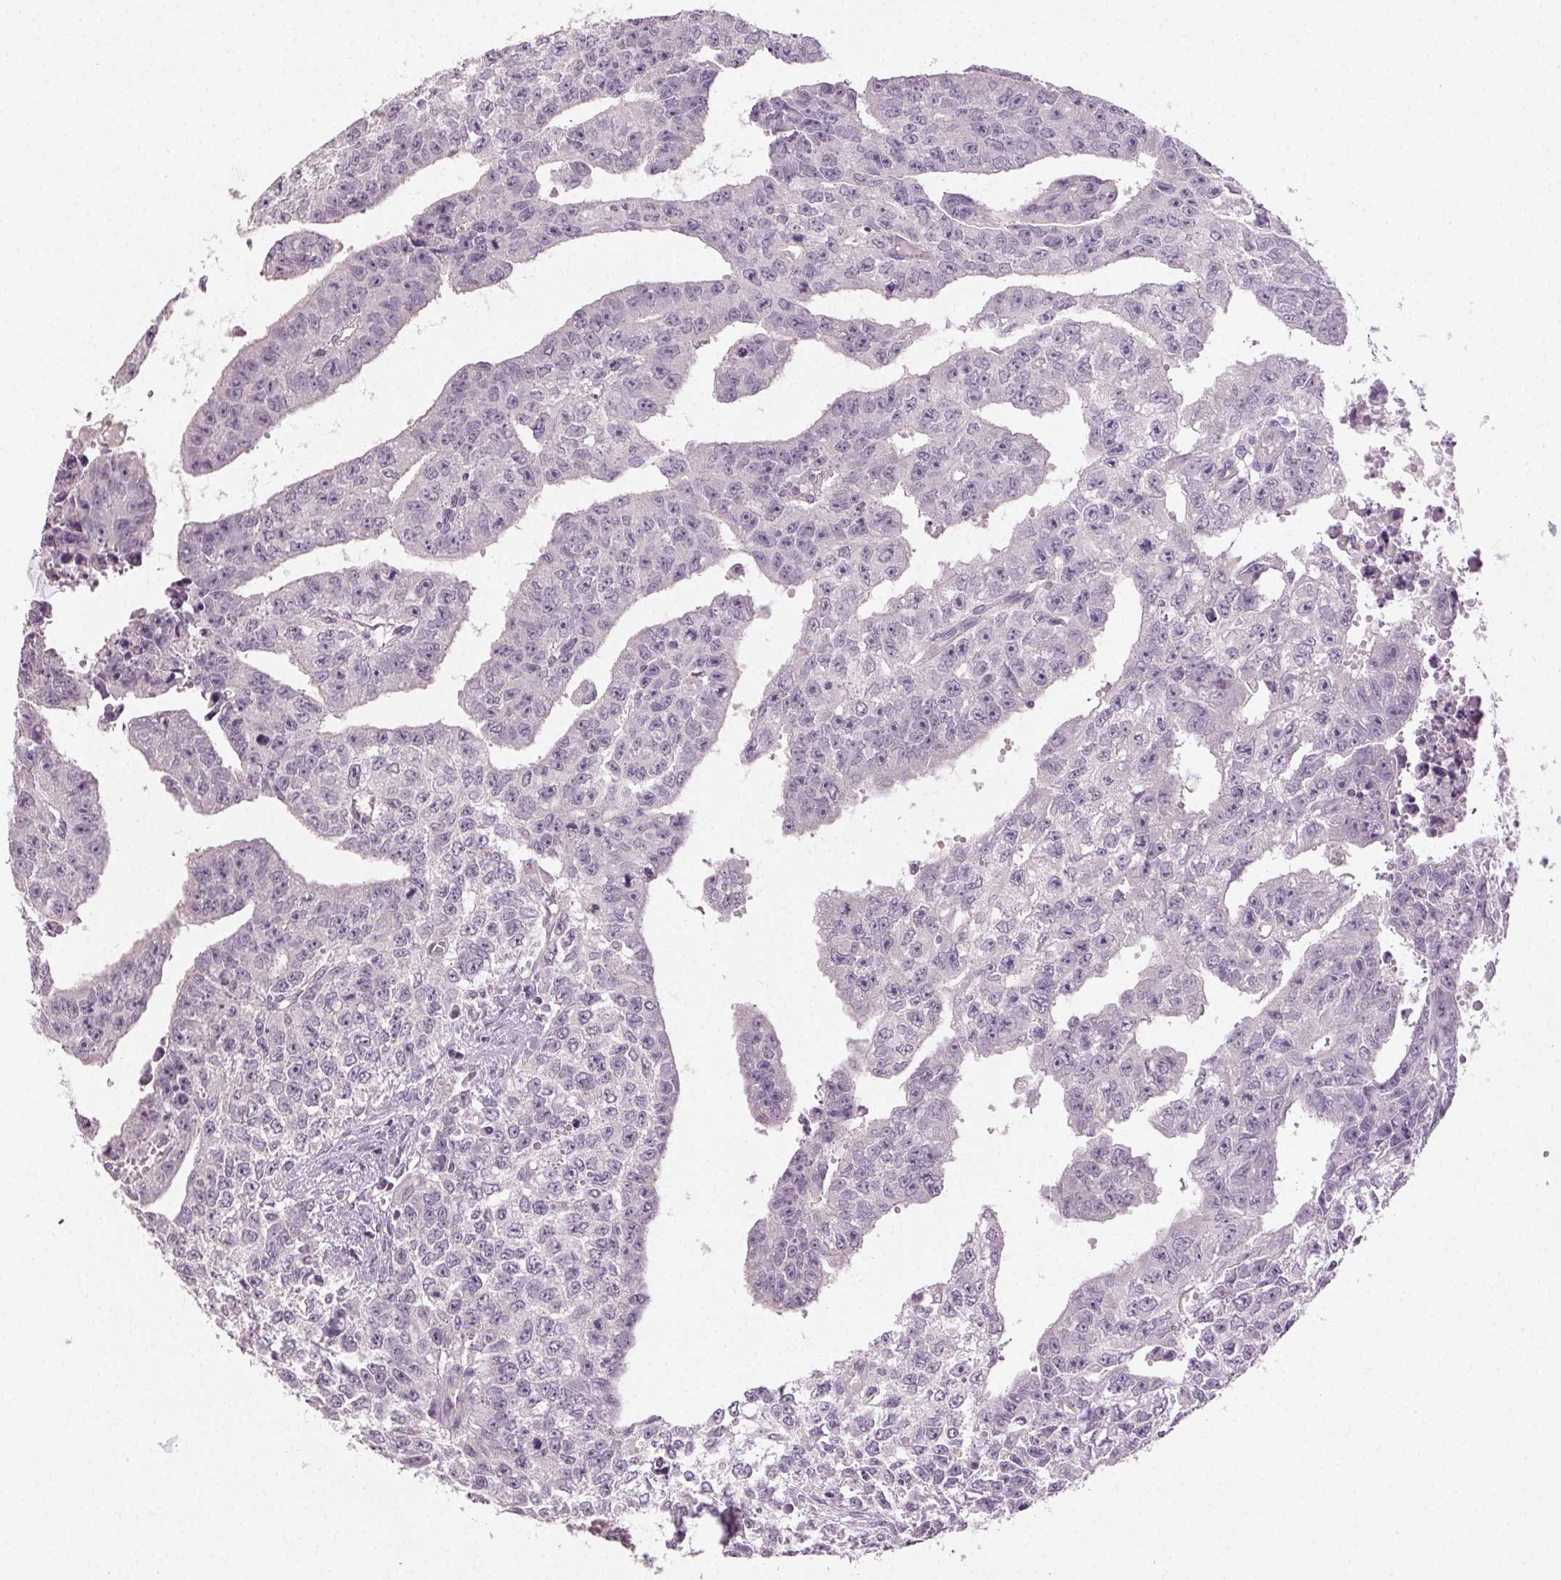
{"staining": {"intensity": "negative", "quantity": "none", "location": "none"}, "tissue": "testis cancer", "cell_type": "Tumor cells", "image_type": "cancer", "snomed": [{"axis": "morphology", "description": "Carcinoma, Embryonal, NOS"}, {"axis": "morphology", "description": "Teratoma, malignant, NOS"}, {"axis": "topography", "description": "Testis"}], "caption": "This is an immunohistochemistry (IHC) micrograph of testis cancer (embryonal carcinoma). There is no expression in tumor cells.", "gene": "CLTRN", "patient": {"sex": "male", "age": 24}}